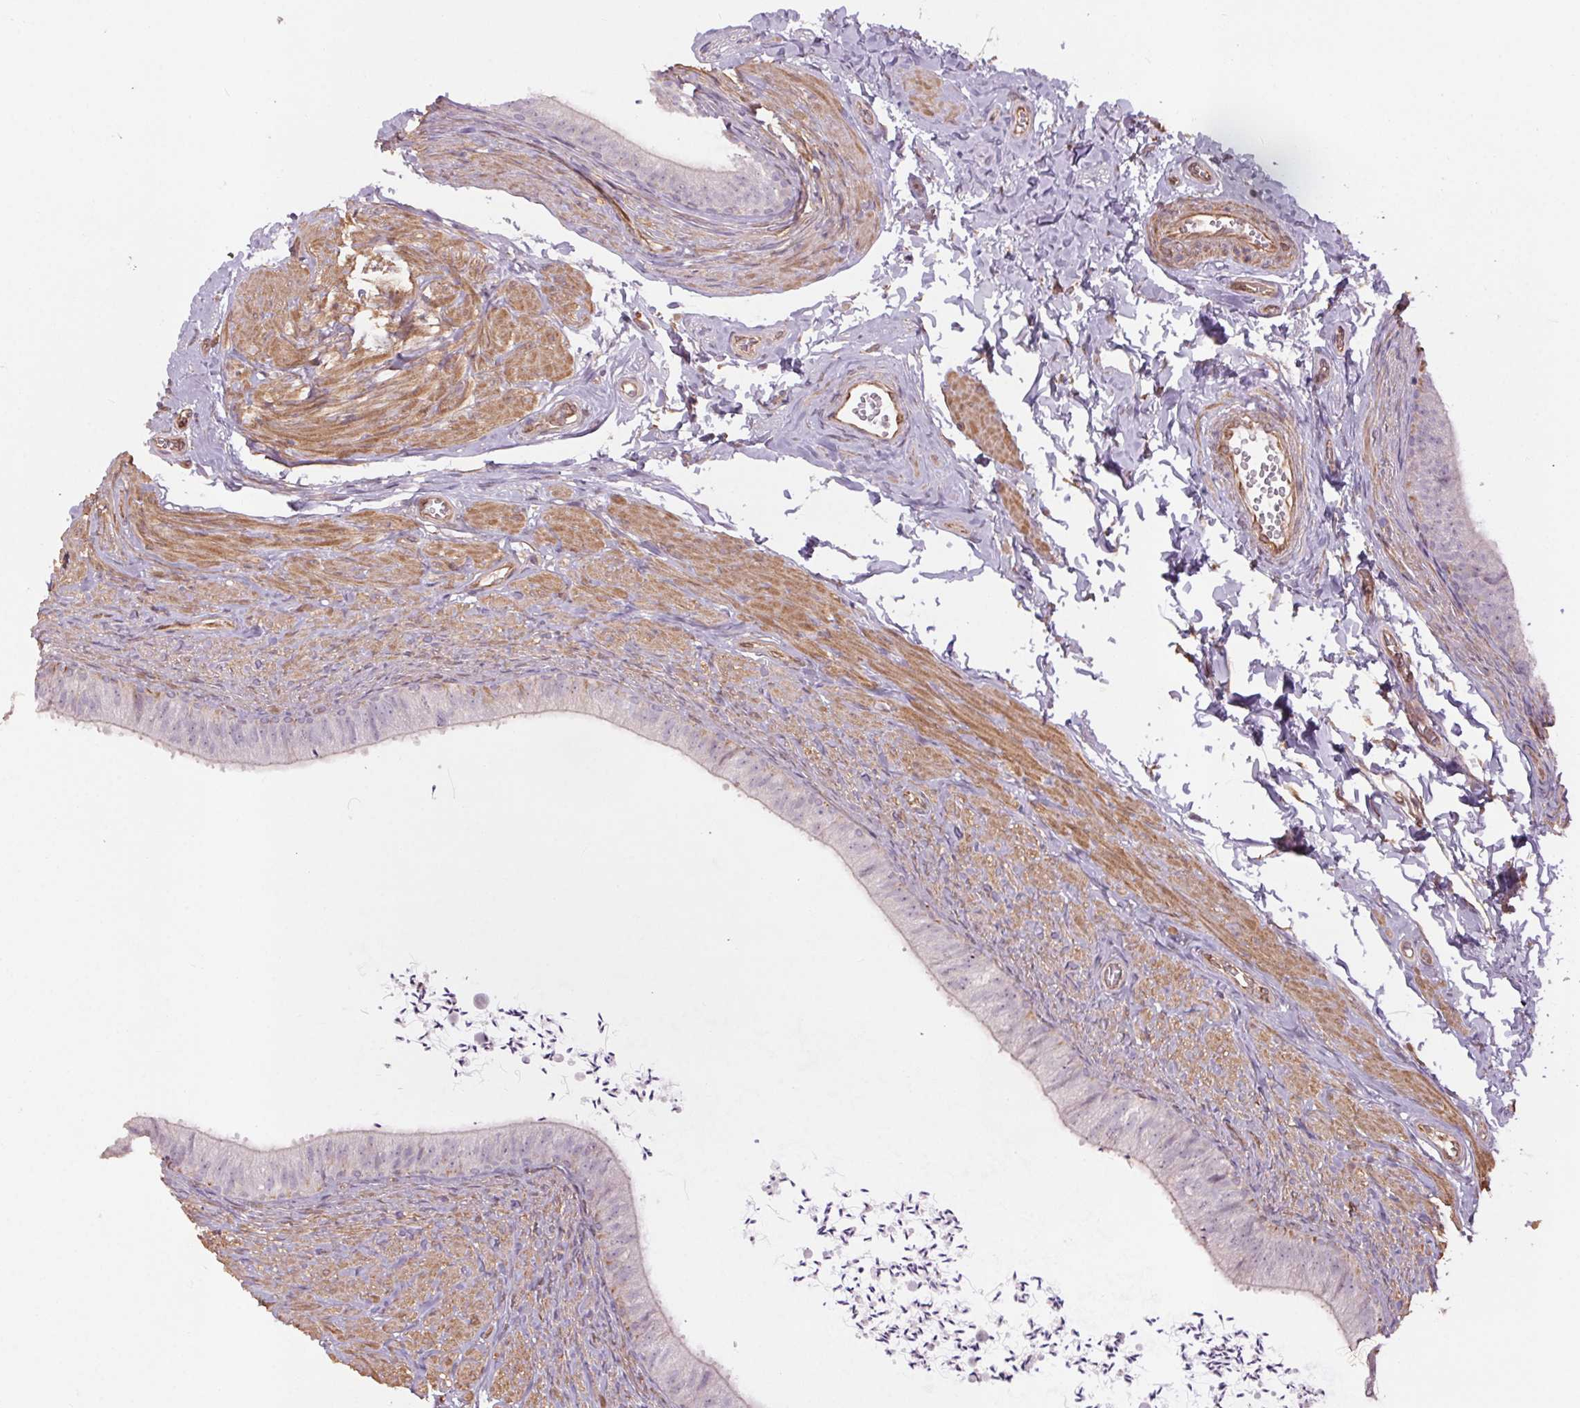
{"staining": {"intensity": "negative", "quantity": "none", "location": "none"}, "tissue": "epididymis", "cell_type": "Glandular cells", "image_type": "normal", "snomed": [{"axis": "morphology", "description": "Normal tissue, NOS"}, {"axis": "topography", "description": "Epididymis, spermatic cord, NOS"}, {"axis": "topography", "description": "Epididymis"}, {"axis": "topography", "description": "Peripheral nerve tissue"}], "caption": "Glandular cells are negative for brown protein staining in normal epididymis. The staining was performed using DAB (3,3'-diaminobenzidine) to visualize the protein expression in brown, while the nuclei were stained in blue with hematoxylin (Magnification: 20x).", "gene": "CCSER1", "patient": {"sex": "male", "age": 29}}